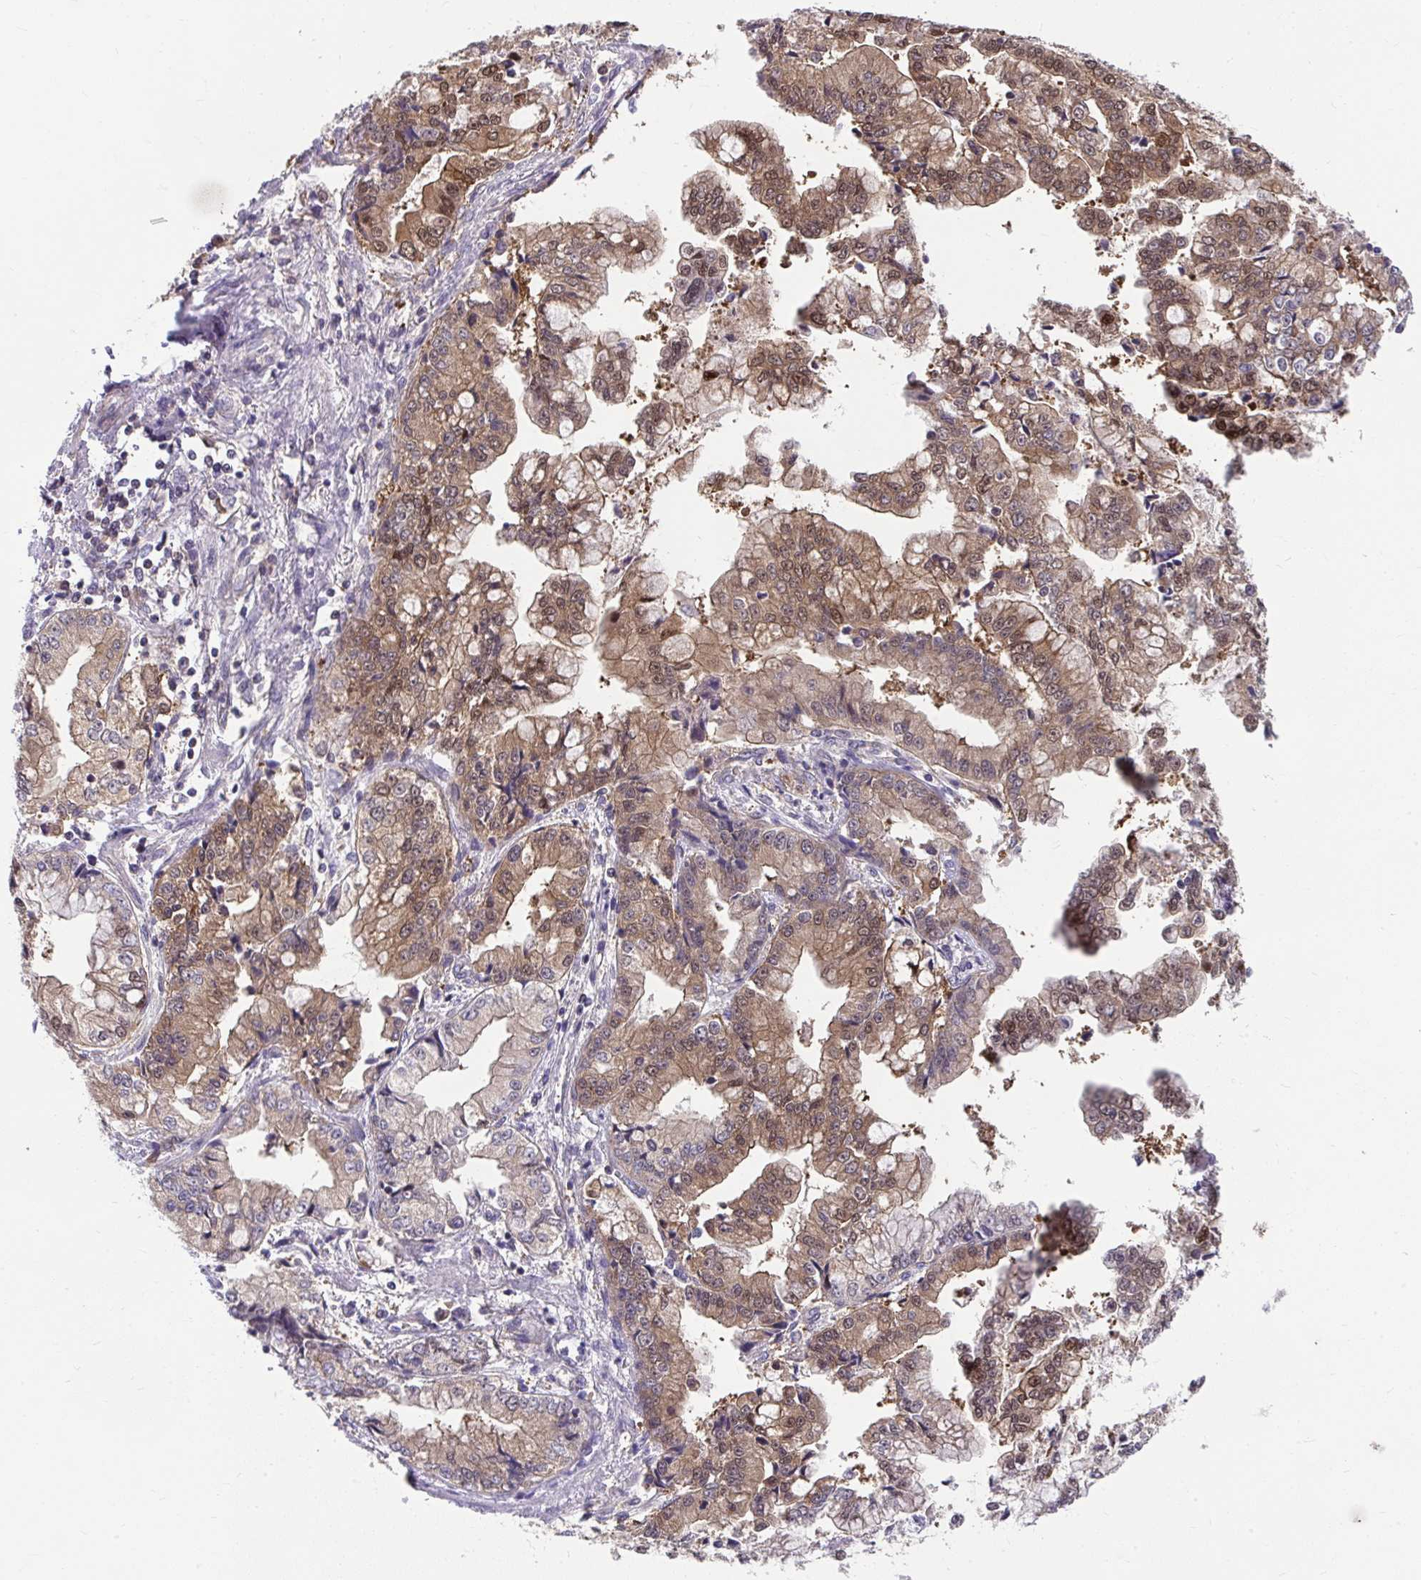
{"staining": {"intensity": "moderate", "quantity": ">75%", "location": "cytoplasmic/membranous,nuclear"}, "tissue": "stomach cancer", "cell_type": "Tumor cells", "image_type": "cancer", "snomed": [{"axis": "morphology", "description": "Adenocarcinoma, NOS"}, {"axis": "topography", "description": "Stomach, upper"}], "caption": "High-magnification brightfield microscopy of stomach cancer (adenocarcinoma) stained with DAB (3,3'-diaminobenzidine) (brown) and counterstained with hematoxylin (blue). tumor cells exhibit moderate cytoplasmic/membranous and nuclear expression is appreciated in approximately>75% of cells.", "gene": "PCDHB7", "patient": {"sex": "female", "age": 74}}